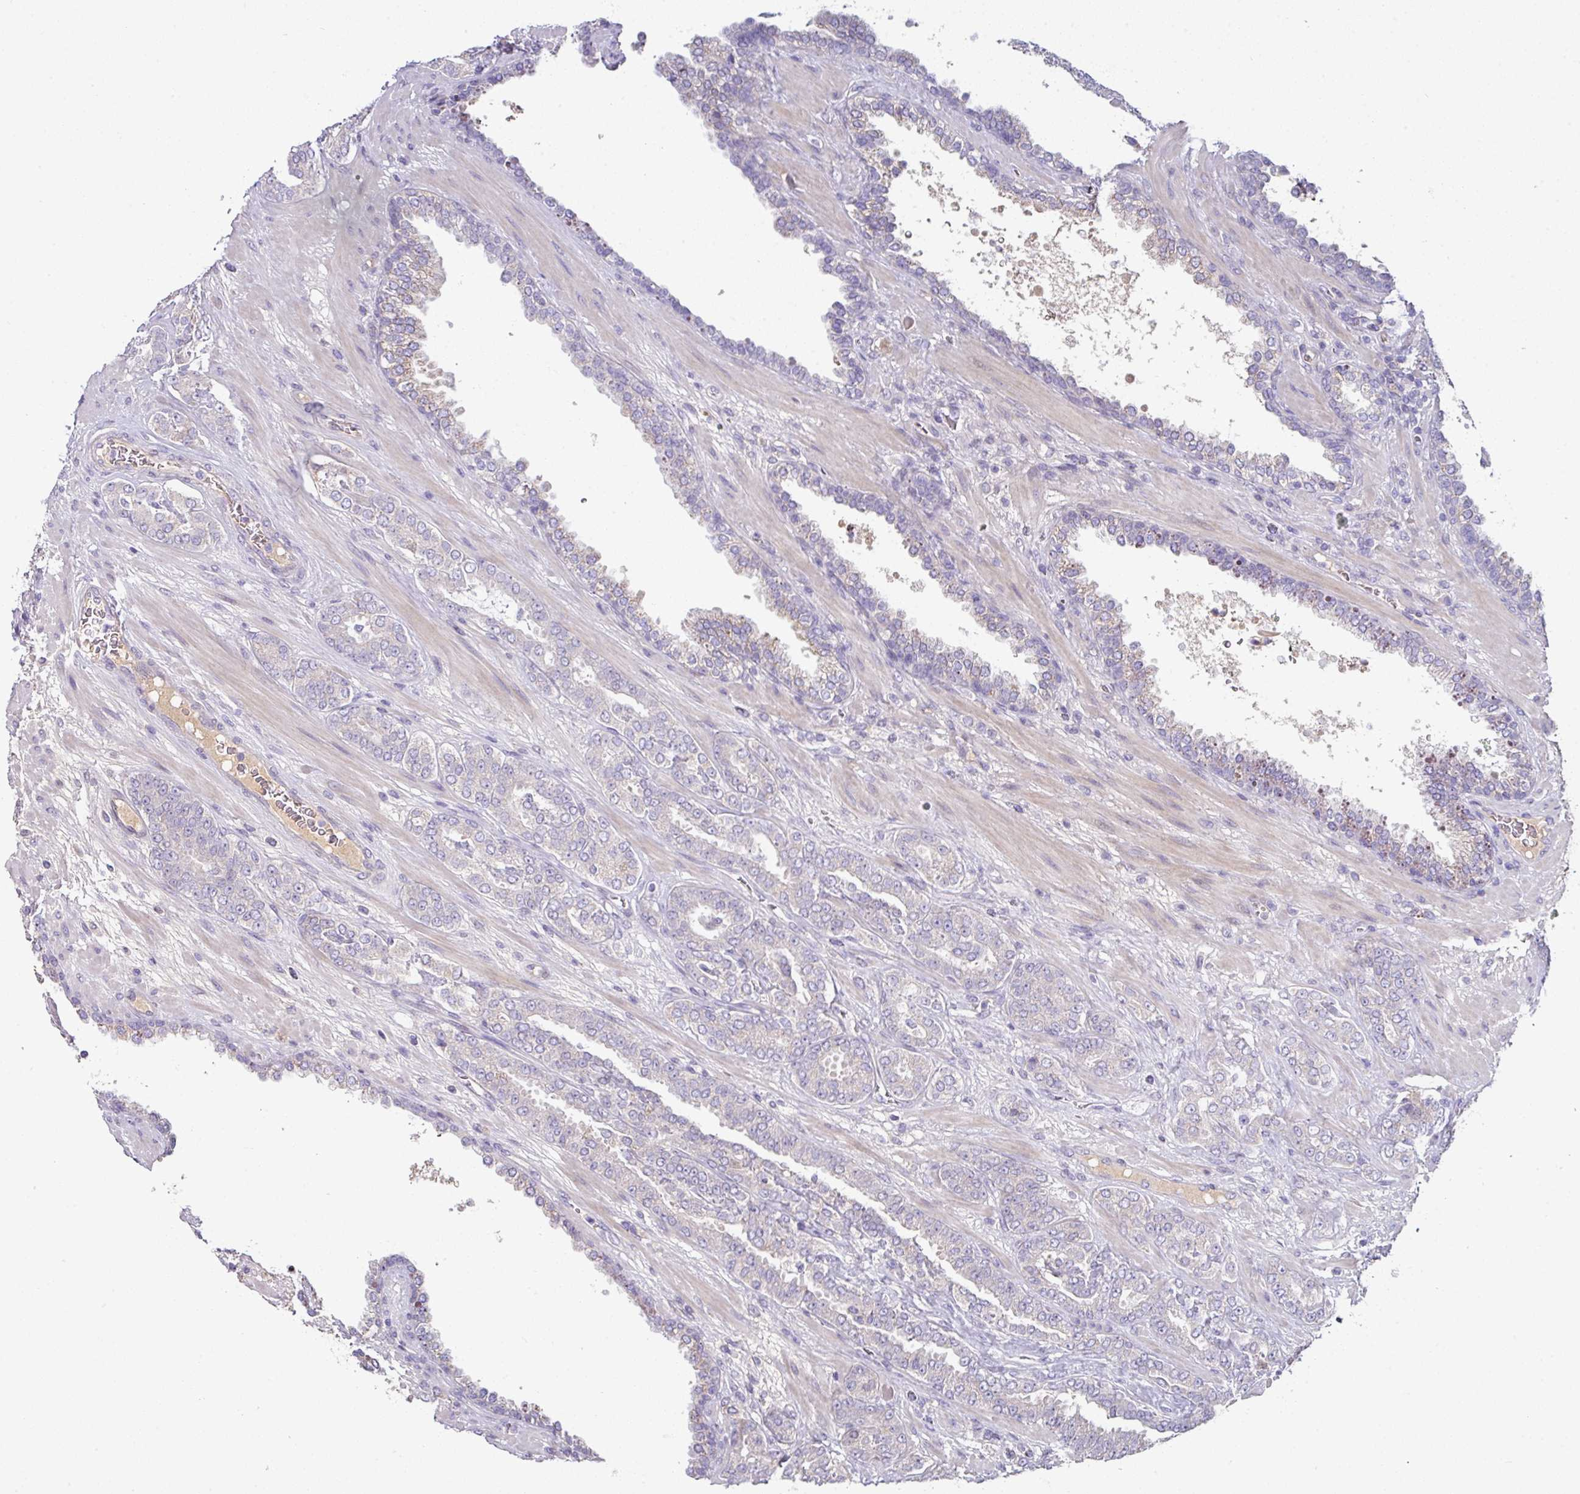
{"staining": {"intensity": "negative", "quantity": "none", "location": "none"}, "tissue": "prostate cancer", "cell_type": "Tumor cells", "image_type": "cancer", "snomed": [{"axis": "morphology", "description": "Adenocarcinoma, High grade"}, {"axis": "topography", "description": "Prostate"}], "caption": "Immunohistochemistry (IHC) micrograph of neoplastic tissue: human prostate adenocarcinoma (high-grade) stained with DAB (3,3'-diaminobenzidine) reveals no significant protein staining in tumor cells.", "gene": "SLAMF6", "patient": {"sex": "male", "age": 71}}